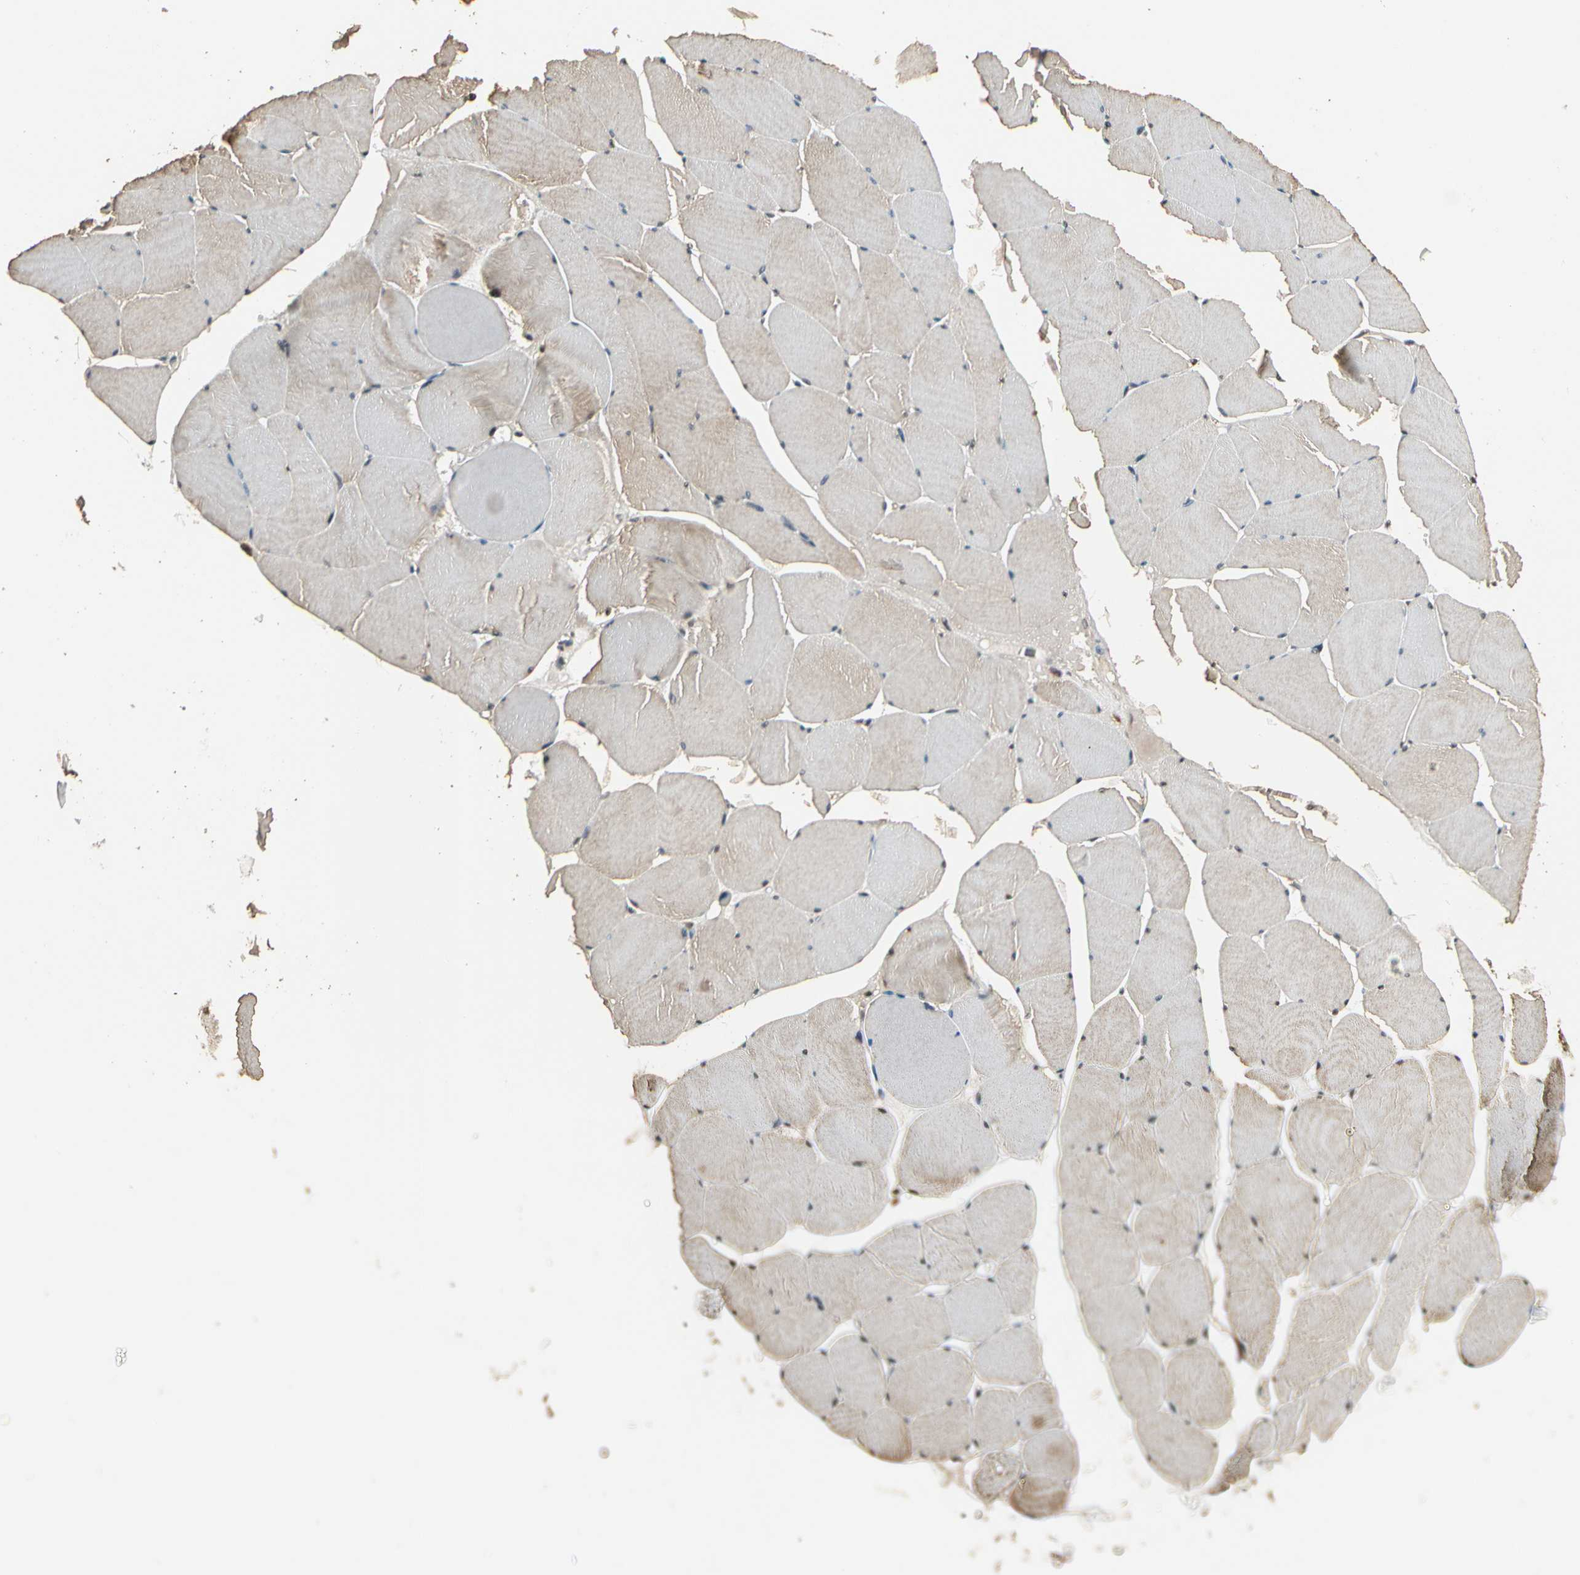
{"staining": {"intensity": "weak", "quantity": "25%-75%", "location": "cytoplasmic/membranous,nuclear"}, "tissue": "skeletal muscle", "cell_type": "Myocytes", "image_type": "normal", "snomed": [{"axis": "morphology", "description": "Normal tissue, NOS"}, {"axis": "topography", "description": "Skeletal muscle"}, {"axis": "topography", "description": "Salivary gland"}], "caption": "About 25%-75% of myocytes in benign human skeletal muscle reveal weak cytoplasmic/membranous,nuclear protein positivity as visualized by brown immunohistochemical staining.", "gene": "RBM25", "patient": {"sex": "male", "age": 62}}